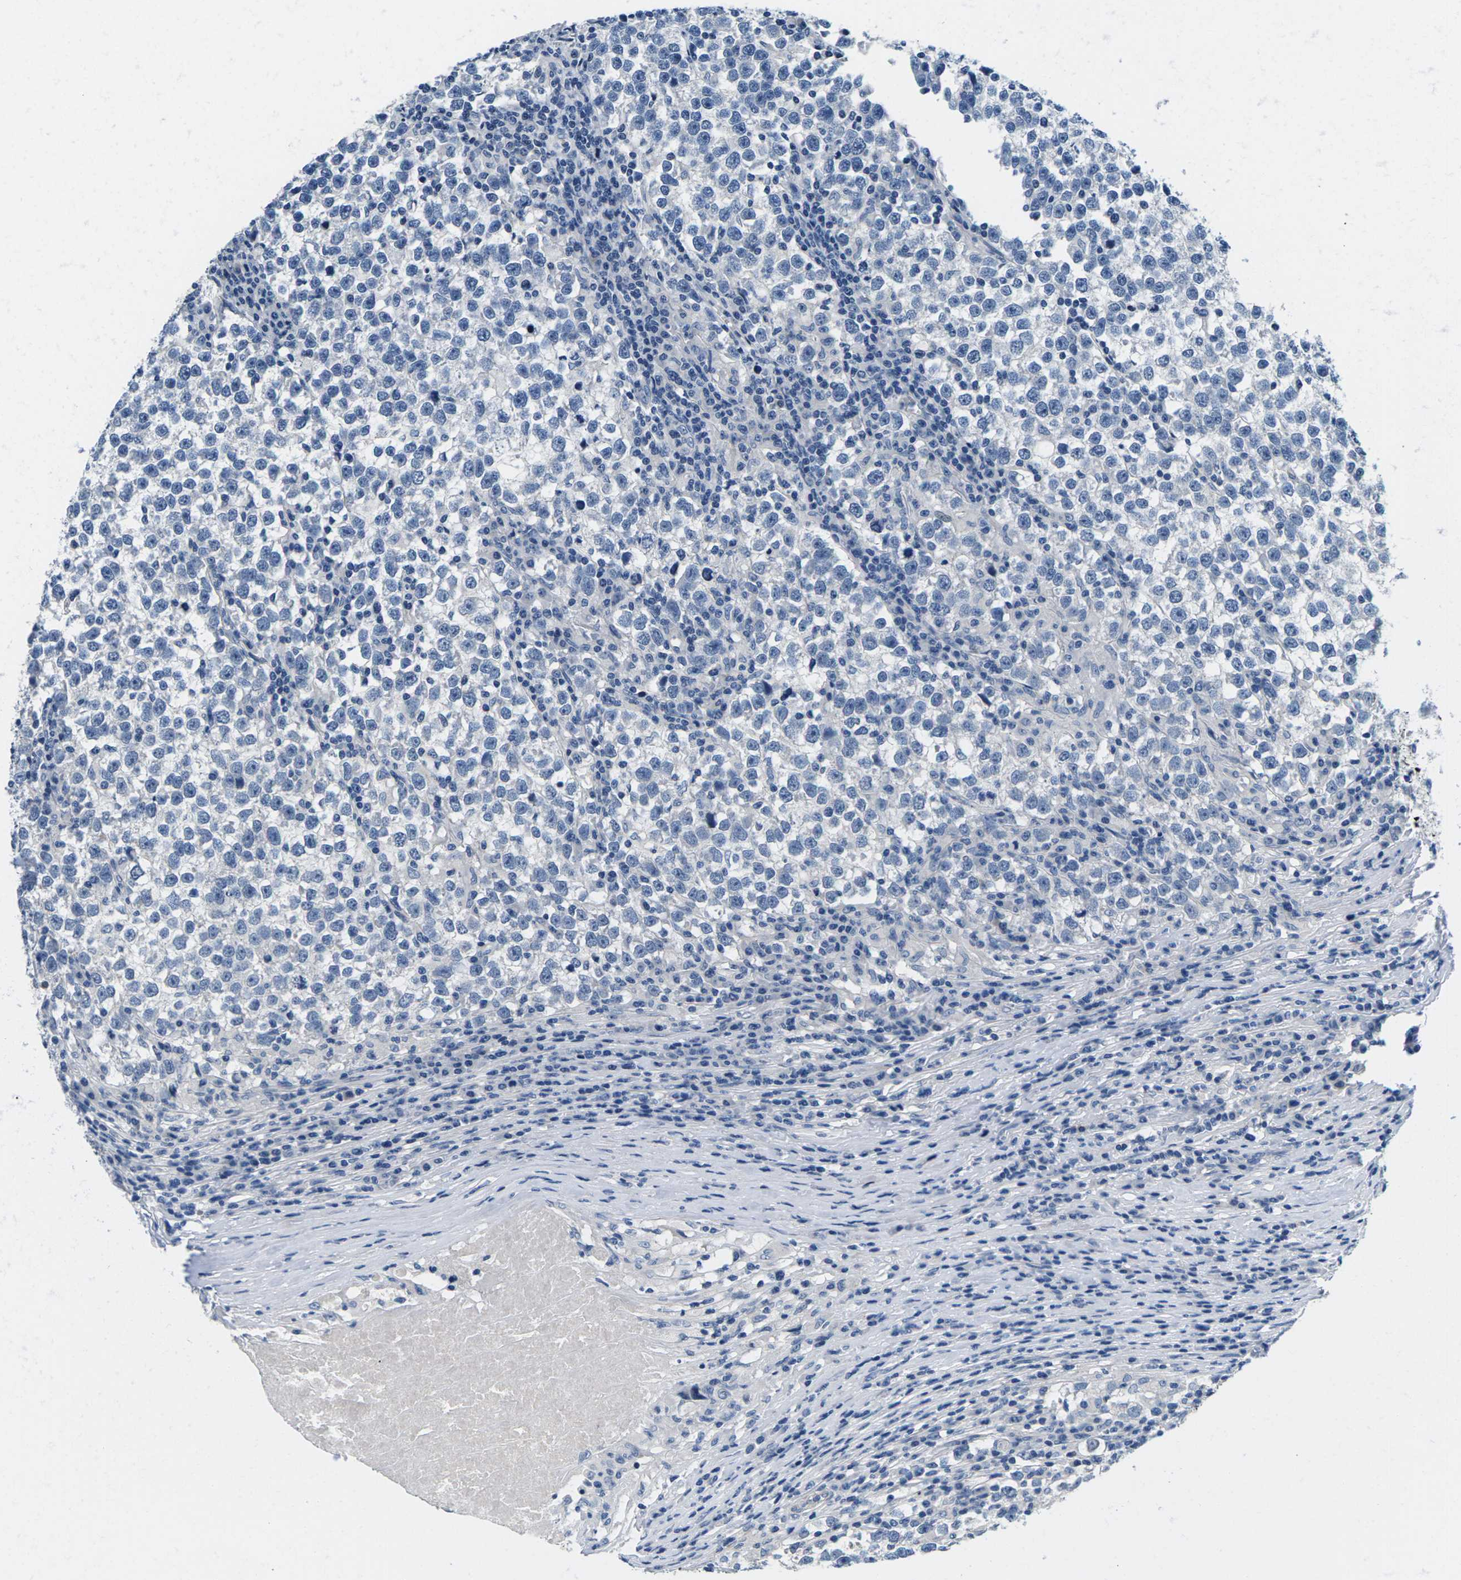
{"staining": {"intensity": "negative", "quantity": "none", "location": "none"}, "tissue": "testis cancer", "cell_type": "Tumor cells", "image_type": "cancer", "snomed": [{"axis": "morphology", "description": "Normal tissue, NOS"}, {"axis": "morphology", "description": "Seminoma, NOS"}, {"axis": "topography", "description": "Testis"}], "caption": "Tumor cells show no significant protein positivity in seminoma (testis). Brightfield microscopy of immunohistochemistry stained with DAB (brown) and hematoxylin (blue), captured at high magnification.", "gene": "TSPAN2", "patient": {"sex": "male", "age": 43}}